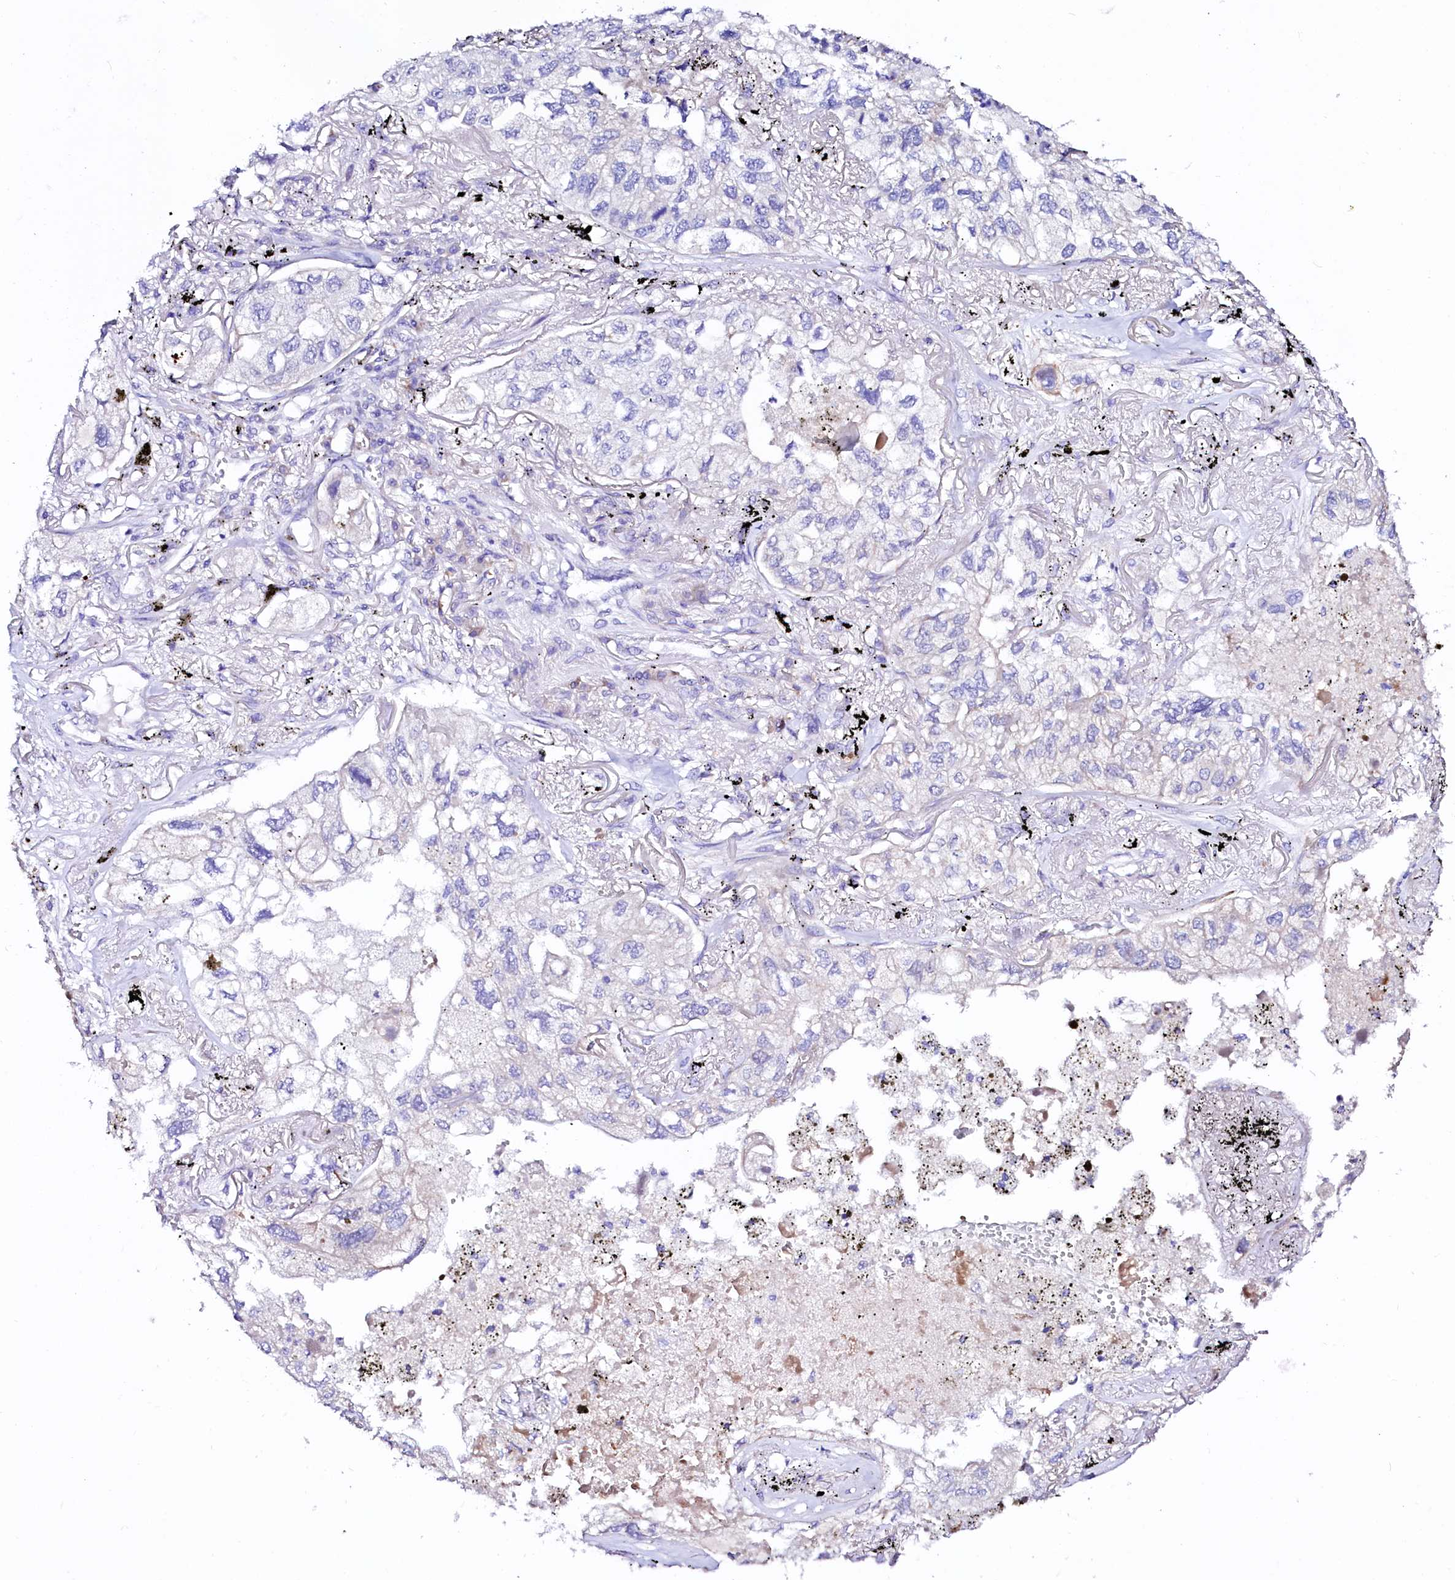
{"staining": {"intensity": "negative", "quantity": "none", "location": "none"}, "tissue": "lung cancer", "cell_type": "Tumor cells", "image_type": "cancer", "snomed": [{"axis": "morphology", "description": "Adenocarcinoma, NOS"}, {"axis": "topography", "description": "Lung"}], "caption": "Immunohistochemistry (IHC) of human lung cancer shows no staining in tumor cells. (Brightfield microscopy of DAB (3,3'-diaminobenzidine) IHC at high magnification).", "gene": "BTBD16", "patient": {"sex": "male", "age": 65}}